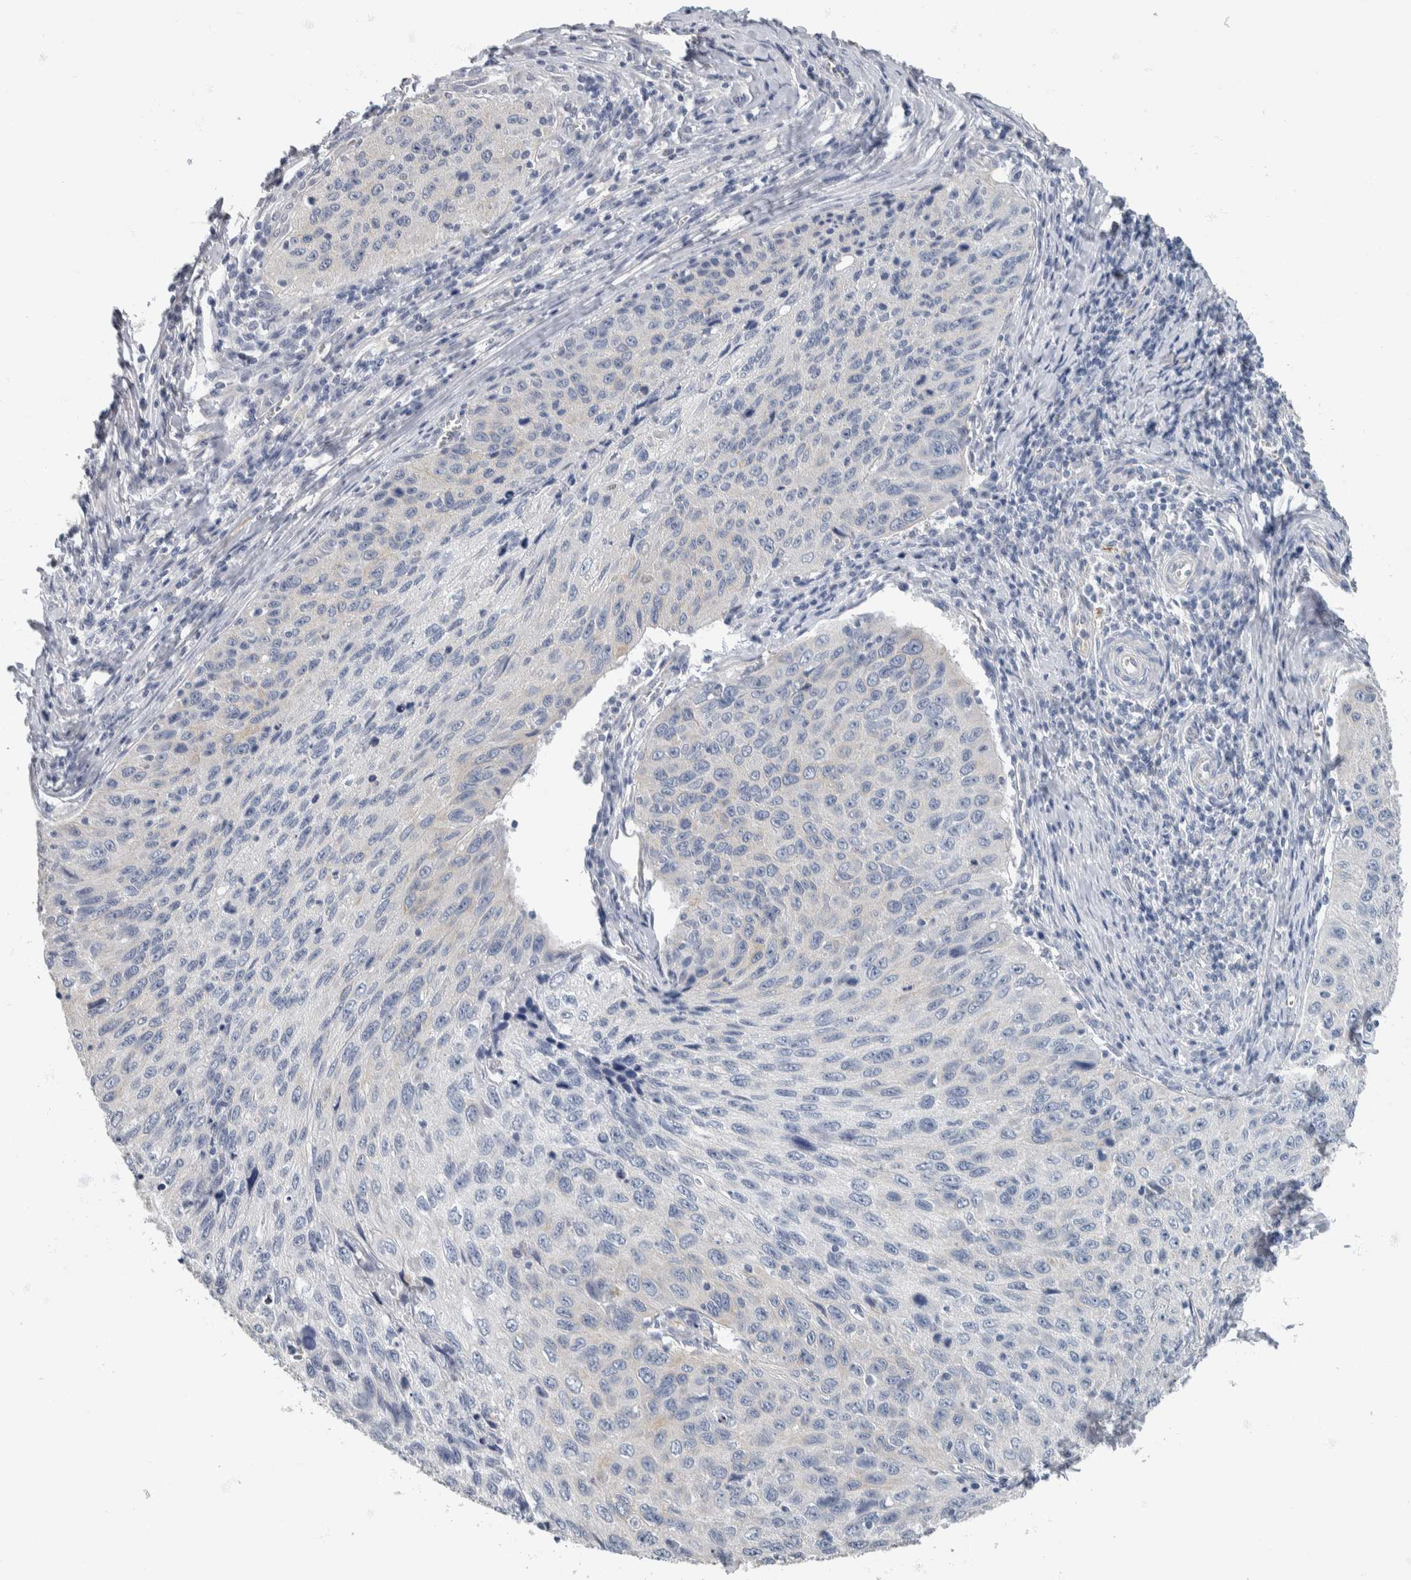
{"staining": {"intensity": "negative", "quantity": "none", "location": "none"}, "tissue": "cervical cancer", "cell_type": "Tumor cells", "image_type": "cancer", "snomed": [{"axis": "morphology", "description": "Squamous cell carcinoma, NOS"}, {"axis": "topography", "description": "Cervix"}], "caption": "IHC of squamous cell carcinoma (cervical) demonstrates no expression in tumor cells.", "gene": "NEFM", "patient": {"sex": "female", "age": 53}}